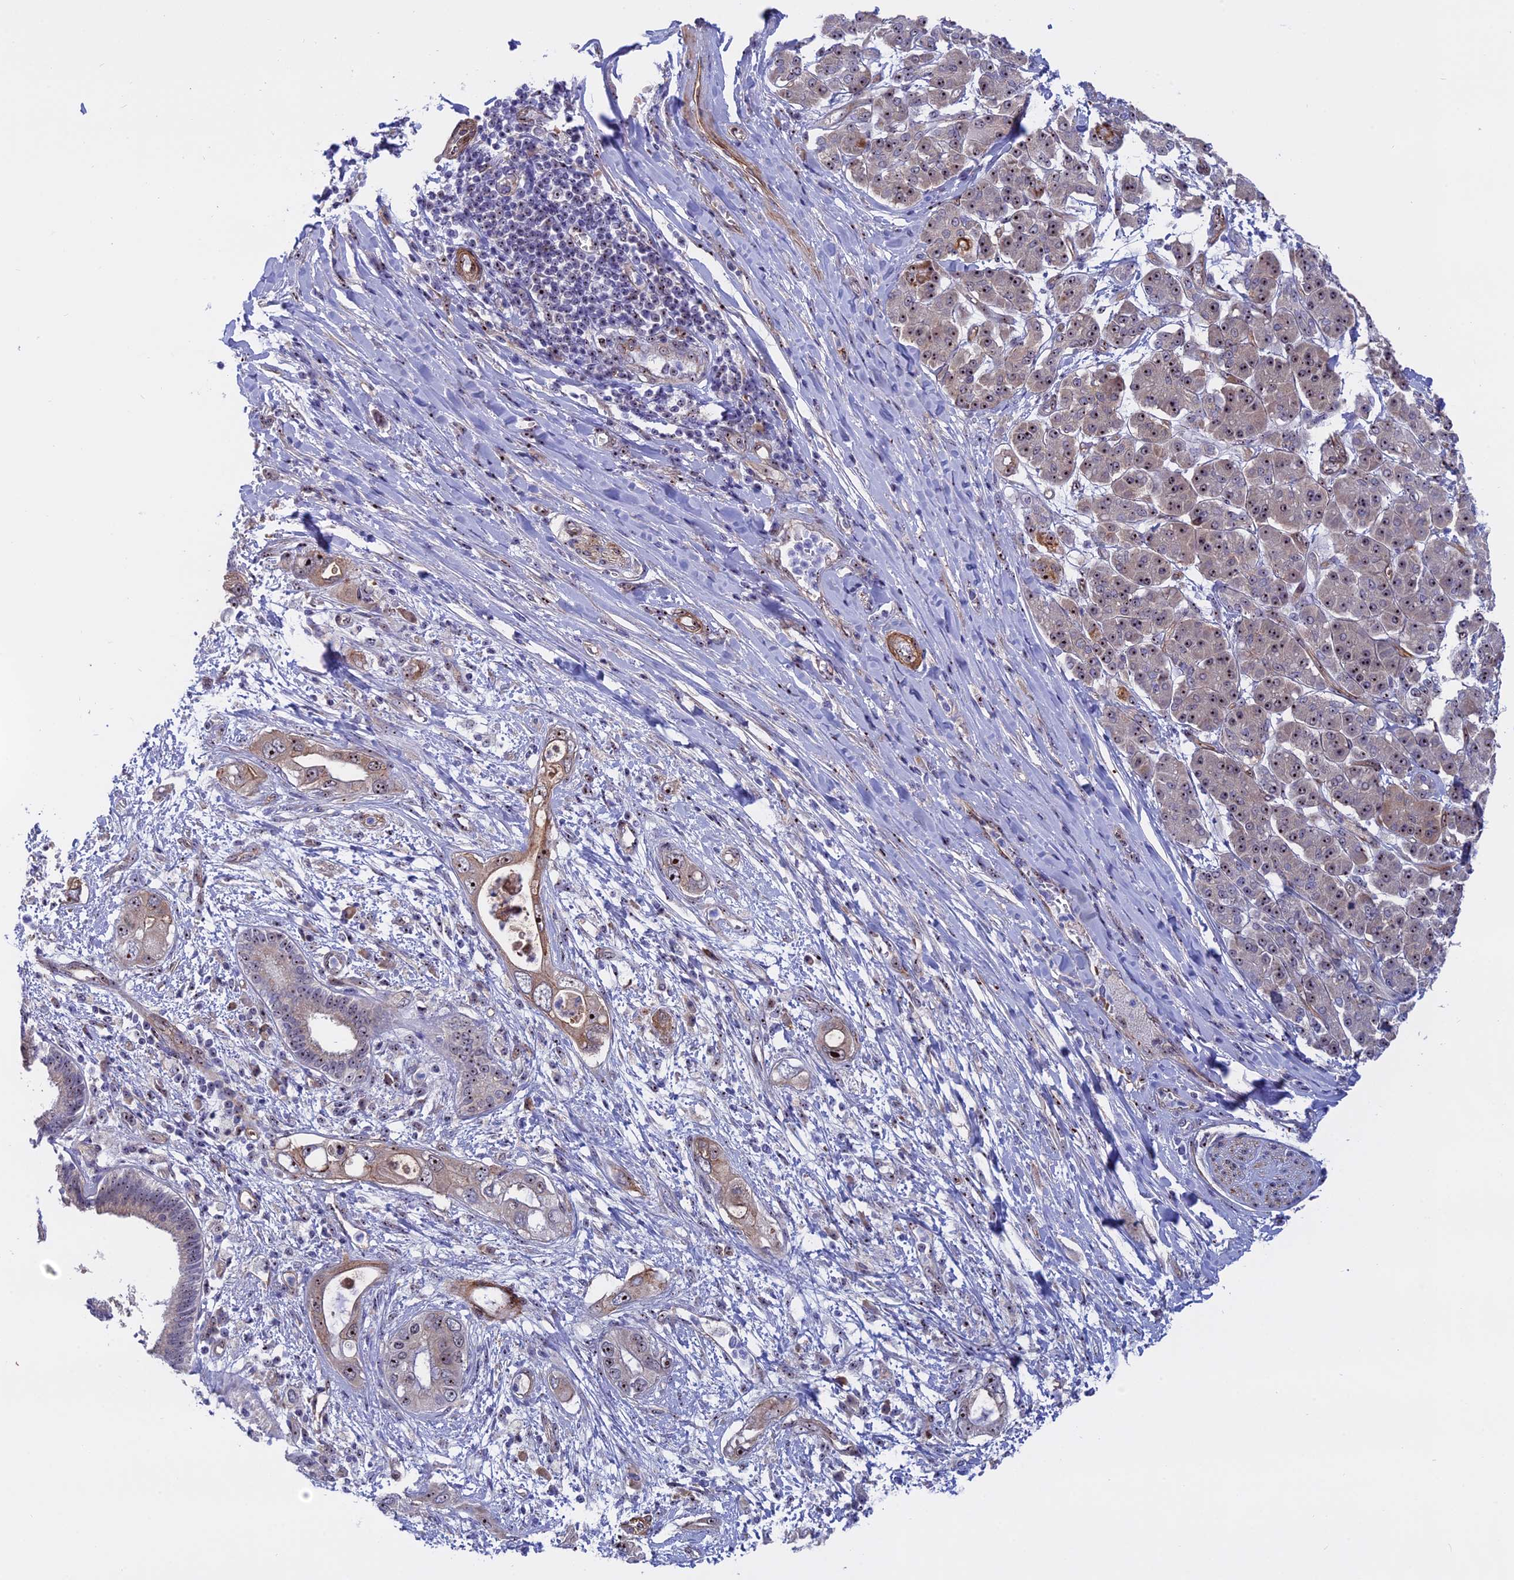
{"staining": {"intensity": "moderate", "quantity": "25%-75%", "location": "nuclear"}, "tissue": "pancreatic cancer", "cell_type": "Tumor cells", "image_type": "cancer", "snomed": [{"axis": "morphology", "description": "Inflammation, NOS"}, {"axis": "morphology", "description": "Adenocarcinoma, NOS"}, {"axis": "topography", "description": "Pancreas"}], "caption": "This is an image of immunohistochemistry staining of pancreatic cancer (adenocarcinoma), which shows moderate staining in the nuclear of tumor cells.", "gene": "DBNDD1", "patient": {"sex": "female", "age": 56}}